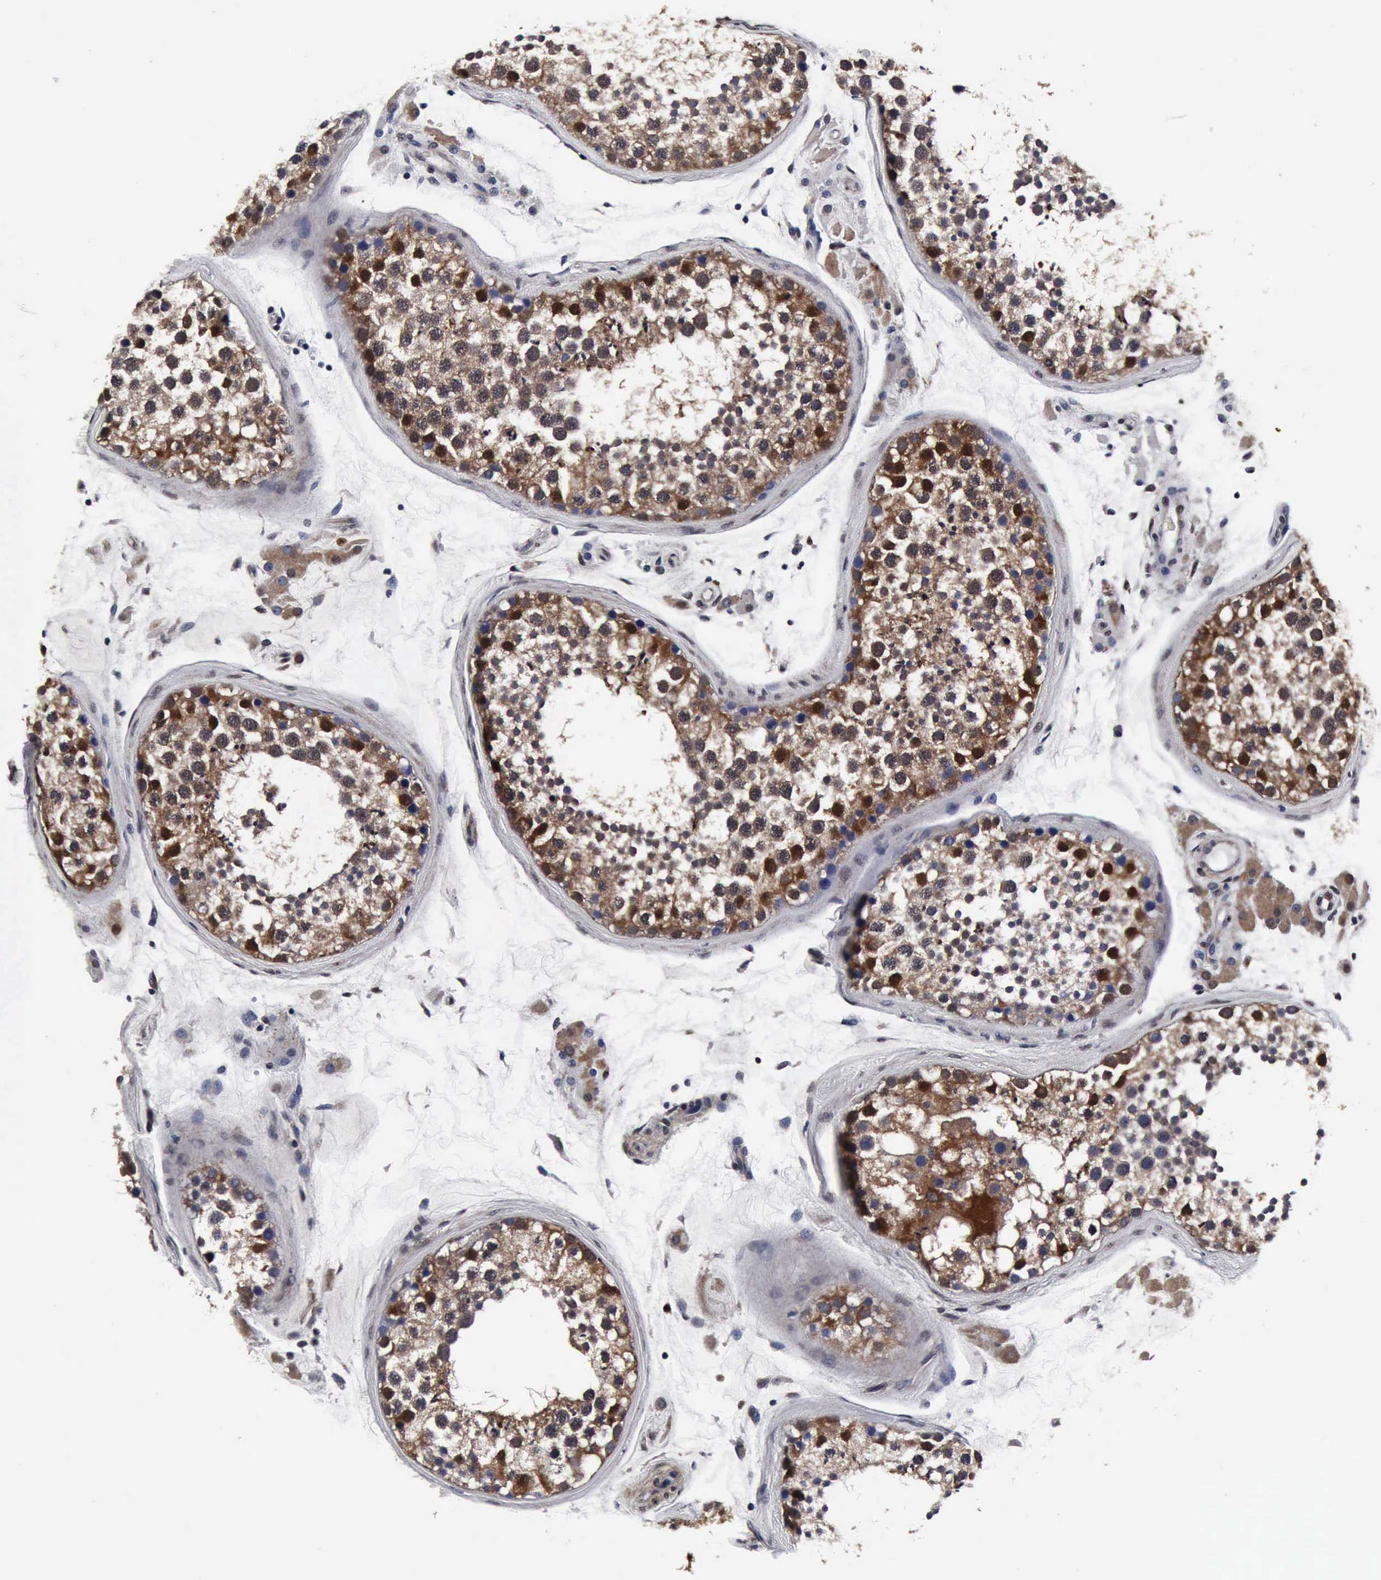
{"staining": {"intensity": "moderate", "quantity": ">75%", "location": "cytoplasmic/membranous,nuclear"}, "tissue": "testis", "cell_type": "Cells in seminiferous ducts", "image_type": "normal", "snomed": [{"axis": "morphology", "description": "Normal tissue, NOS"}, {"axis": "topography", "description": "Testis"}], "caption": "Normal testis displays moderate cytoplasmic/membranous,nuclear staining in approximately >75% of cells in seminiferous ducts.", "gene": "UBC", "patient": {"sex": "male", "age": 46}}